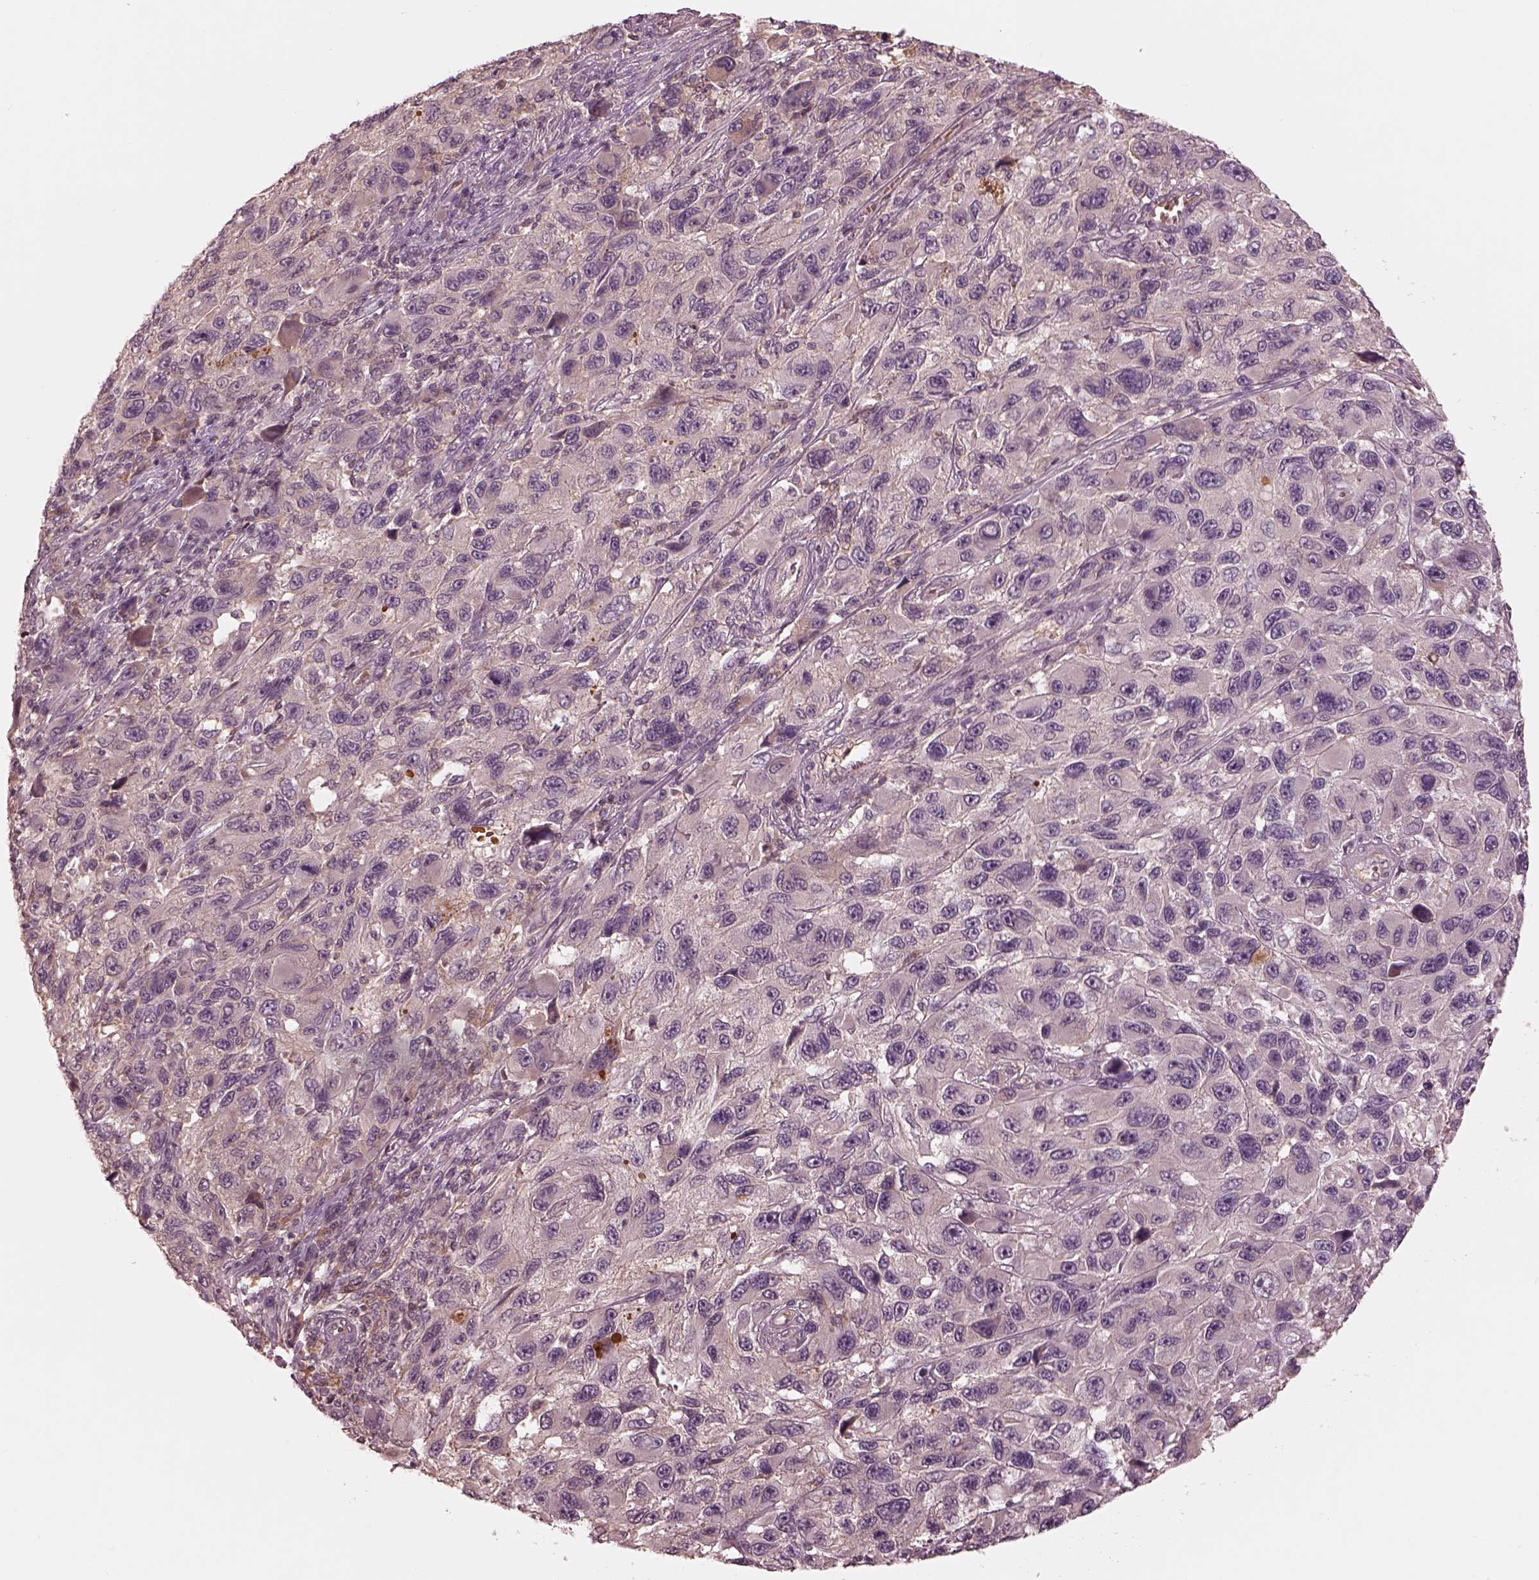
{"staining": {"intensity": "negative", "quantity": "none", "location": "none"}, "tissue": "melanoma", "cell_type": "Tumor cells", "image_type": "cancer", "snomed": [{"axis": "morphology", "description": "Malignant melanoma, NOS"}, {"axis": "topography", "description": "Skin"}], "caption": "Tumor cells are negative for brown protein staining in melanoma.", "gene": "TF", "patient": {"sex": "male", "age": 53}}